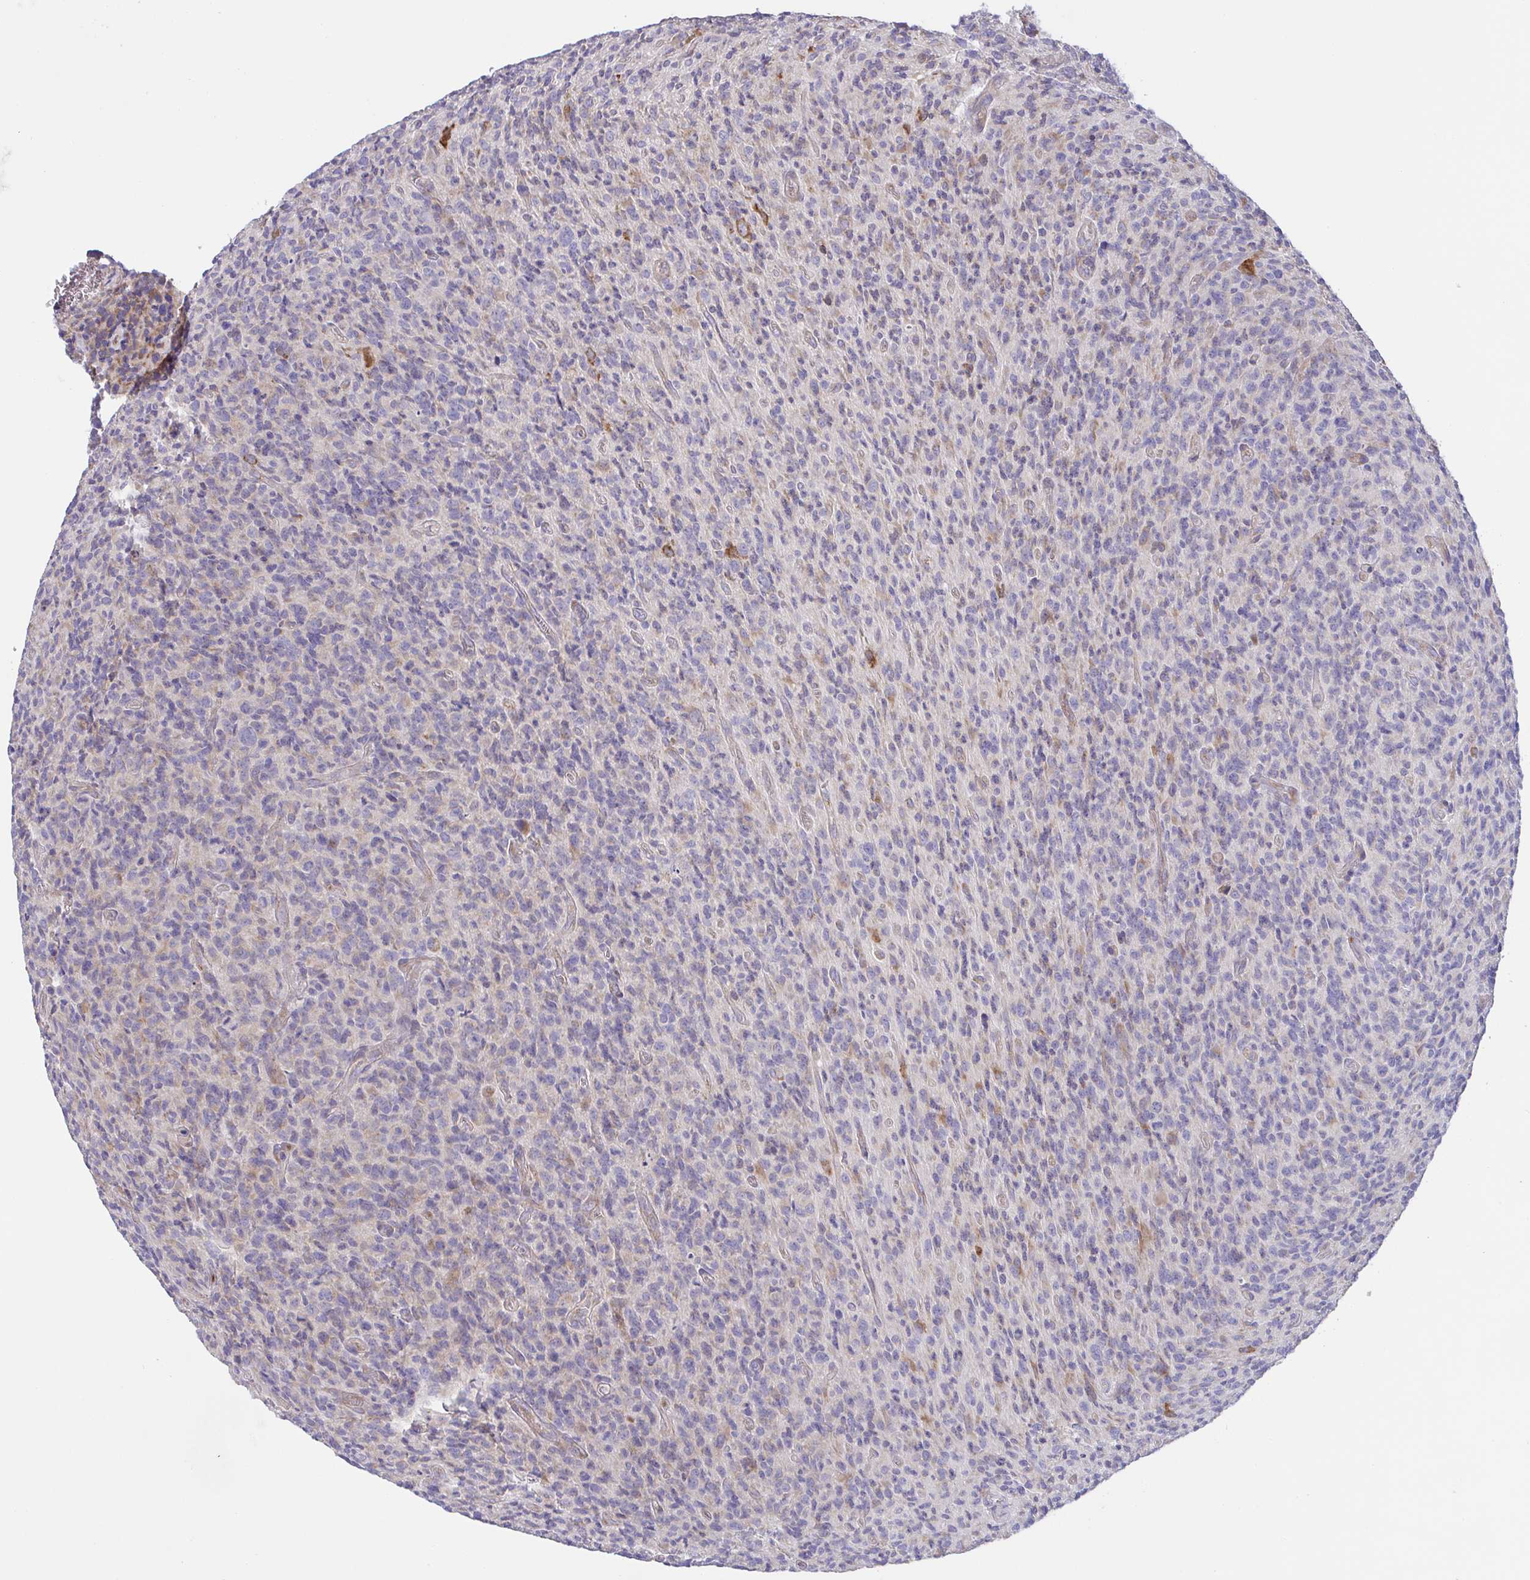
{"staining": {"intensity": "weak", "quantity": "25%-75%", "location": "cytoplasmic/membranous"}, "tissue": "glioma", "cell_type": "Tumor cells", "image_type": "cancer", "snomed": [{"axis": "morphology", "description": "Glioma, malignant, High grade"}, {"axis": "topography", "description": "Brain"}], "caption": "Immunohistochemical staining of malignant glioma (high-grade) displays low levels of weak cytoplasmic/membranous staining in approximately 25%-75% of tumor cells. (Stains: DAB (3,3'-diaminobenzidine) in brown, nuclei in blue, Microscopy: brightfield microscopy at high magnification).", "gene": "MIA3", "patient": {"sex": "male", "age": 76}}